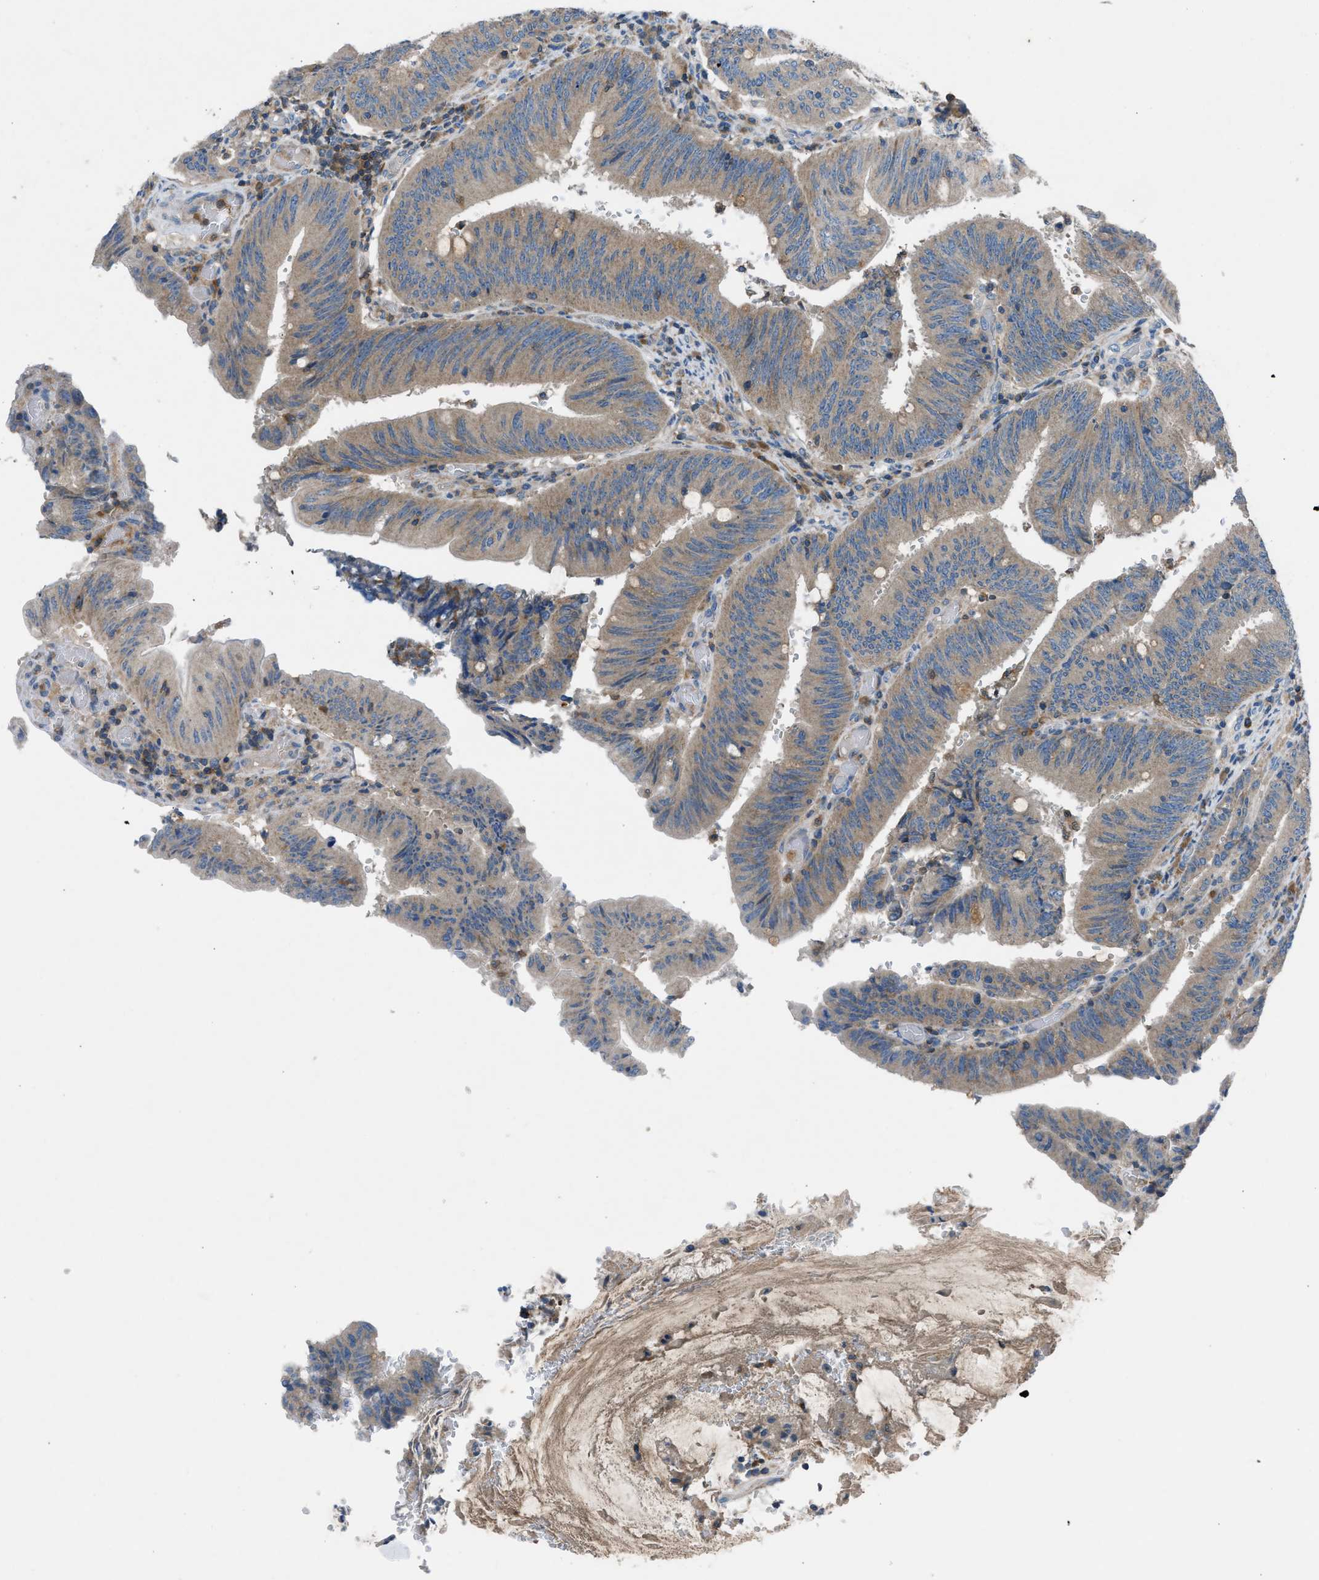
{"staining": {"intensity": "weak", "quantity": ">75%", "location": "cytoplasmic/membranous"}, "tissue": "colorectal cancer", "cell_type": "Tumor cells", "image_type": "cancer", "snomed": [{"axis": "morphology", "description": "Normal tissue, NOS"}, {"axis": "morphology", "description": "Adenocarcinoma, NOS"}, {"axis": "topography", "description": "Rectum"}], "caption": "The histopathology image shows a brown stain indicating the presence of a protein in the cytoplasmic/membranous of tumor cells in colorectal adenocarcinoma.", "gene": "GRK6", "patient": {"sex": "female", "age": 66}}